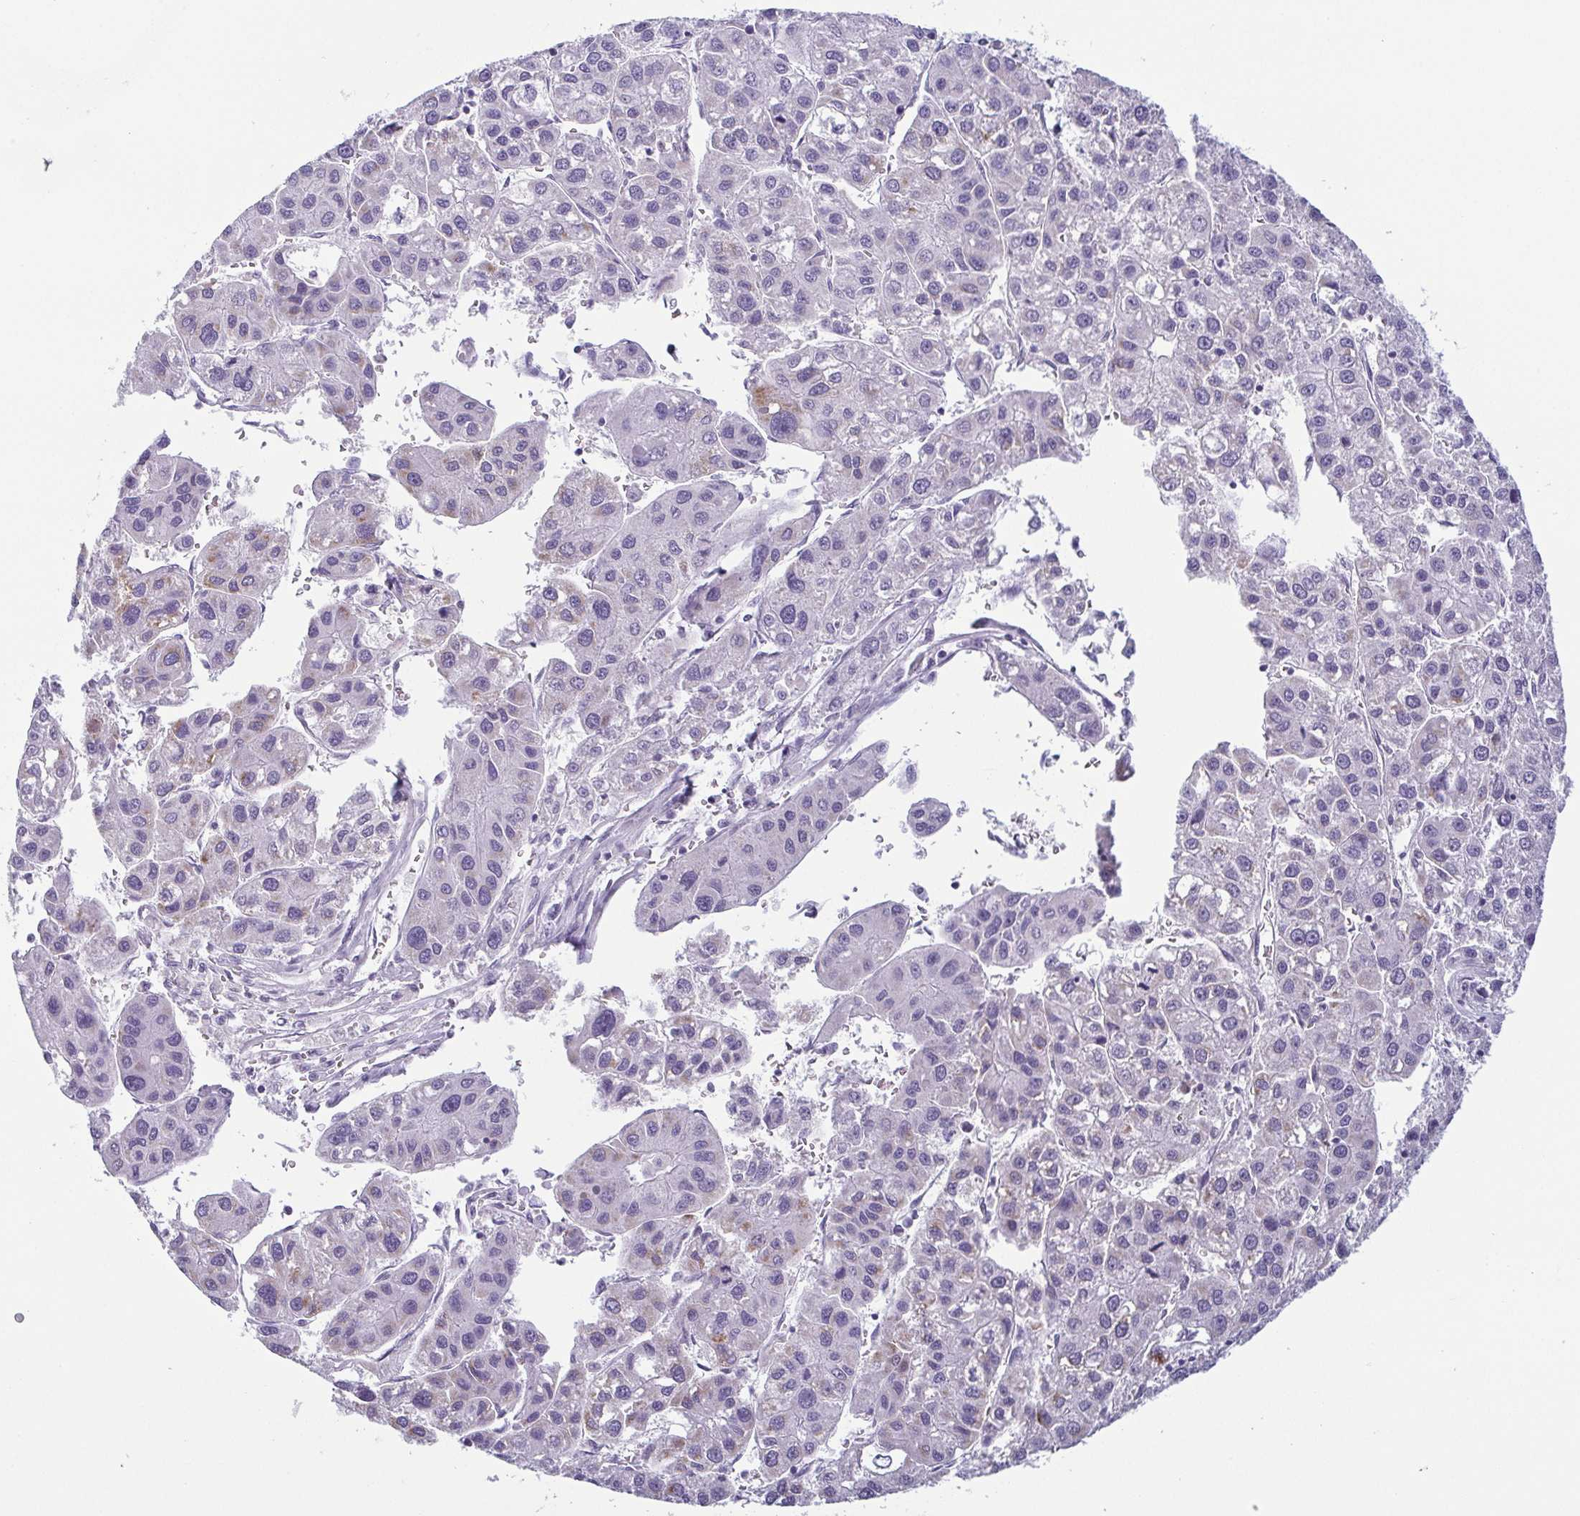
{"staining": {"intensity": "weak", "quantity": "25%-75%", "location": "cytoplasmic/membranous"}, "tissue": "liver cancer", "cell_type": "Tumor cells", "image_type": "cancer", "snomed": [{"axis": "morphology", "description": "Carcinoma, Hepatocellular, NOS"}, {"axis": "topography", "description": "Liver"}], "caption": "Immunohistochemical staining of human hepatocellular carcinoma (liver) demonstrates weak cytoplasmic/membranous protein staining in about 25%-75% of tumor cells.", "gene": "KRT78", "patient": {"sex": "male", "age": 73}}